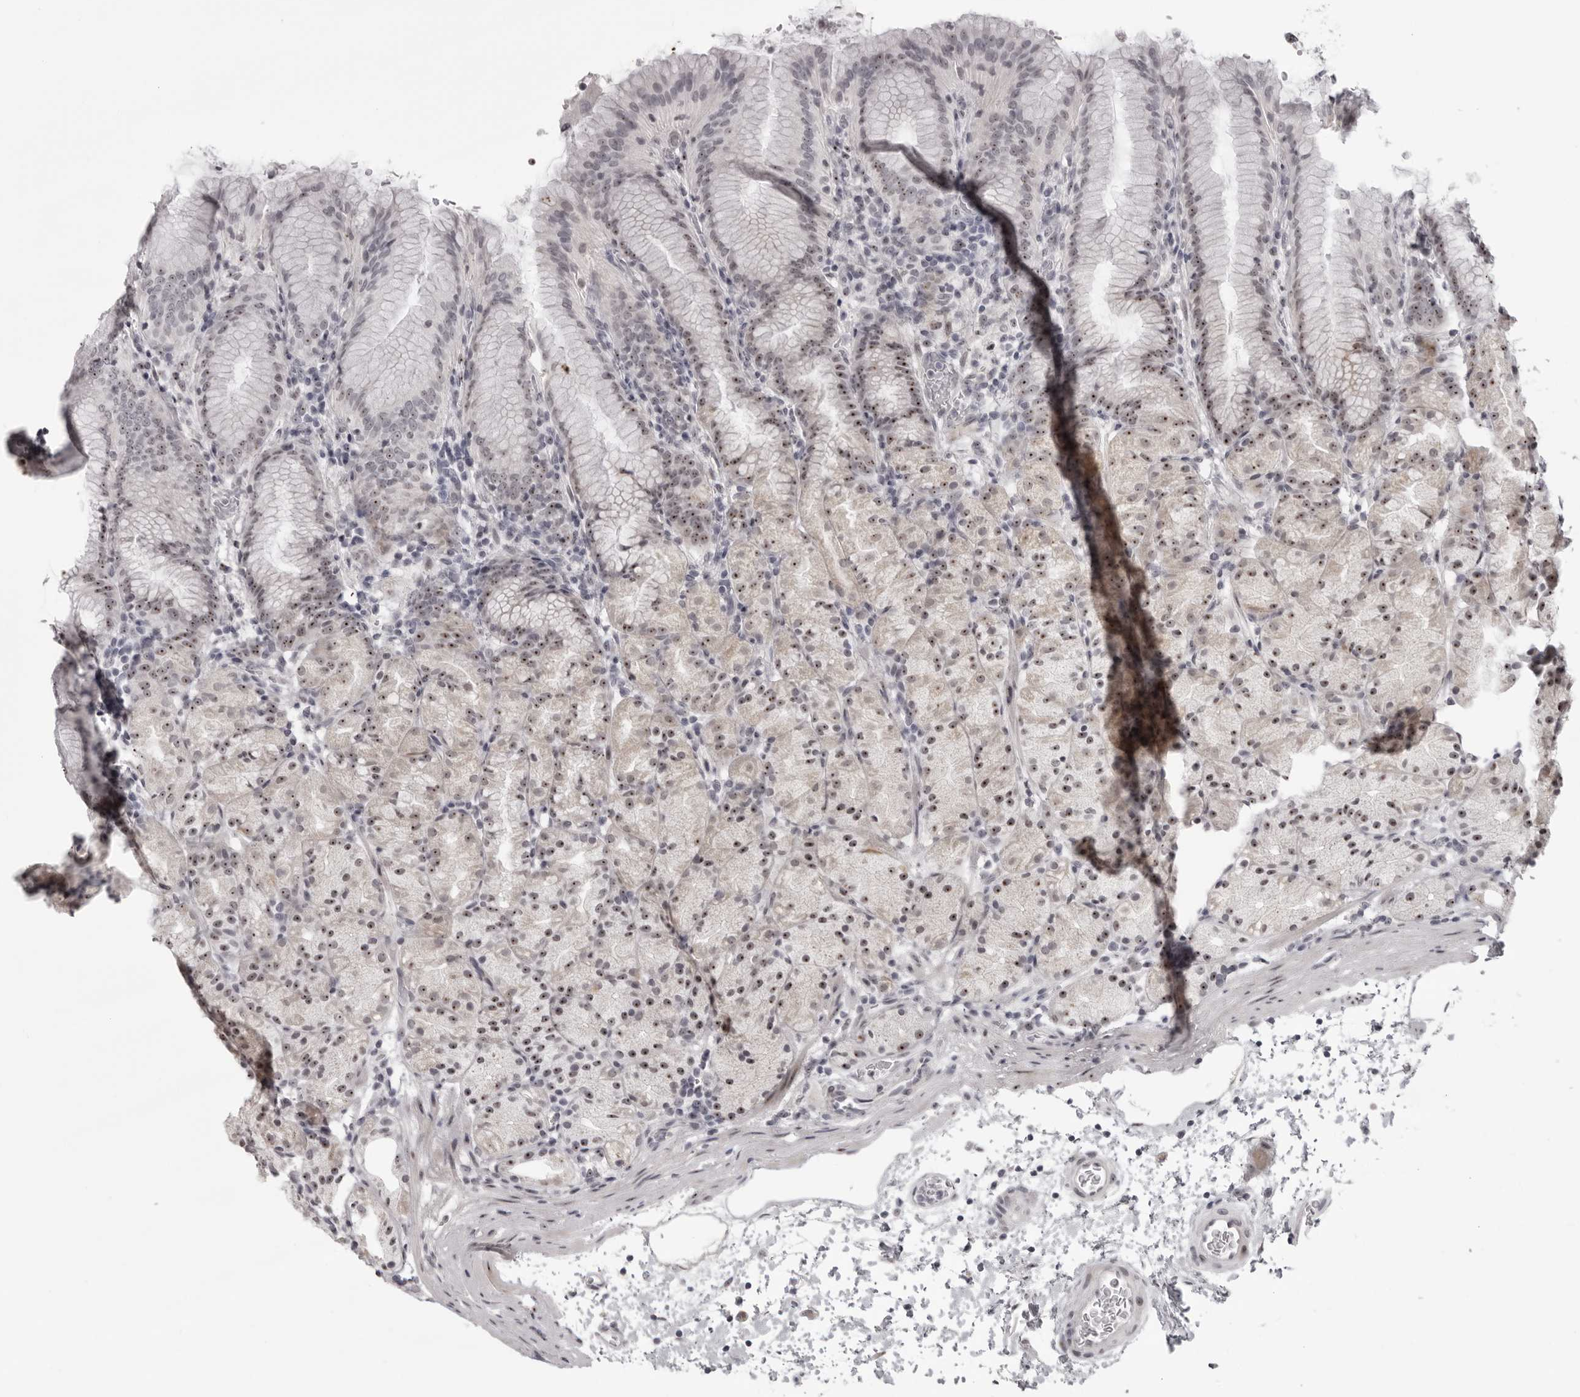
{"staining": {"intensity": "moderate", "quantity": ">75%", "location": "nuclear"}, "tissue": "stomach", "cell_type": "Glandular cells", "image_type": "normal", "snomed": [{"axis": "morphology", "description": "Normal tissue, NOS"}, {"axis": "topography", "description": "Stomach, upper"}], "caption": "Brown immunohistochemical staining in normal stomach displays moderate nuclear staining in about >75% of glandular cells. (Brightfield microscopy of DAB IHC at high magnification).", "gene": "HELZ", "patient": {"sex": "male", "age": 48}}